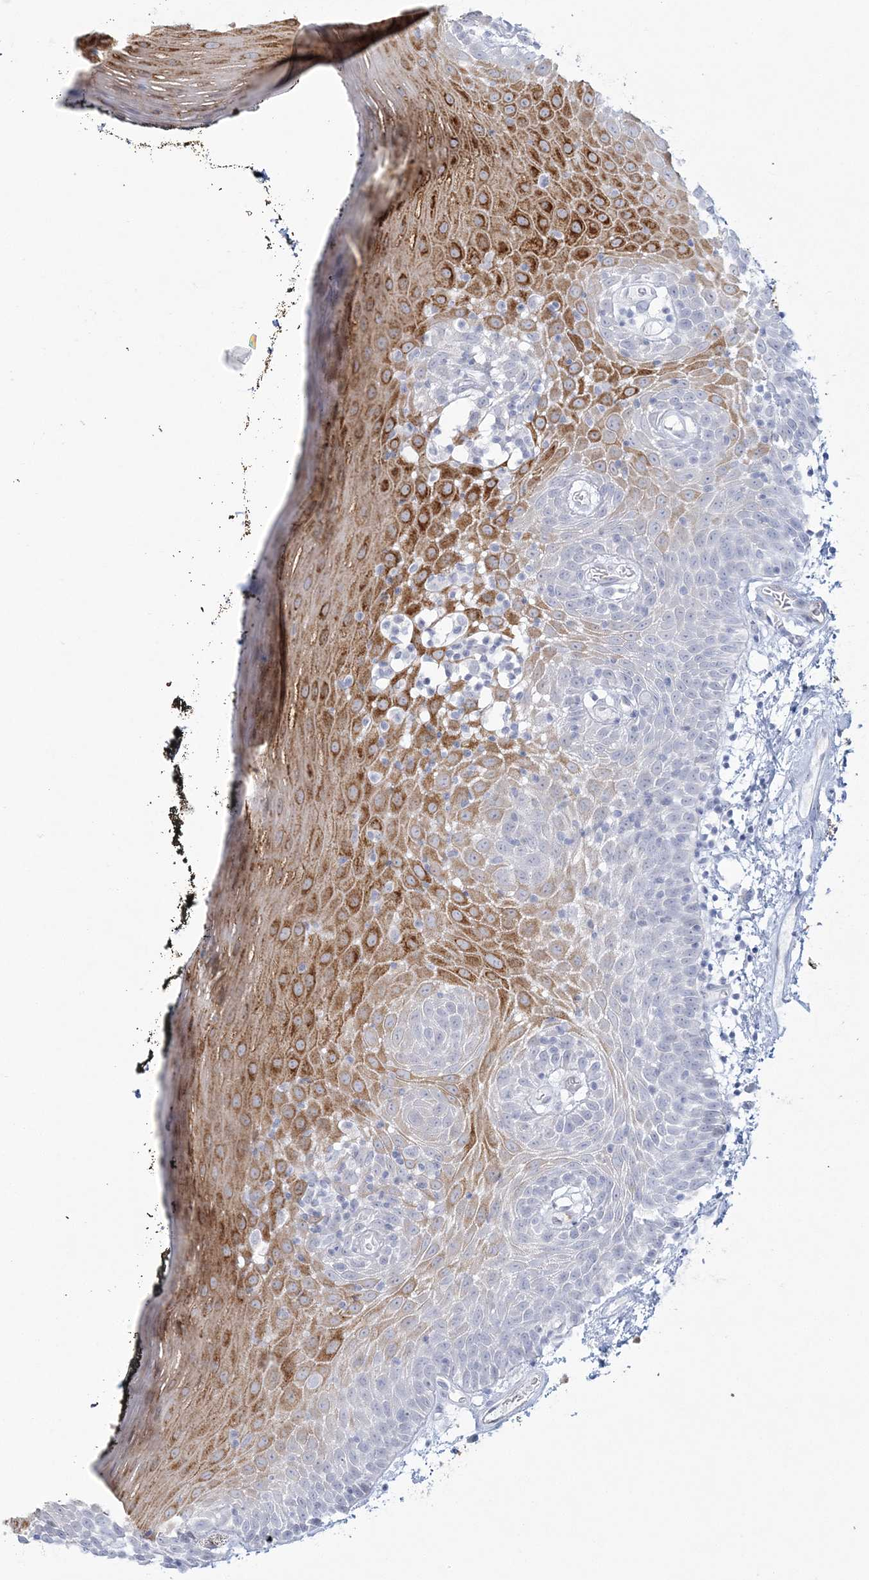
{"staining": {"intensity": "moderate", "quantity": "25%-75%", "location": "cytoplasmic/membranous"}, "tissue": "oral mucosa", "cell_type": "Squamous epithelial cells", "image_type": "normal", "snomed": [{"axis": "morphology", "description": "Normal tissue, NOS"}, {"axis": "topography", "description": "Oral tissue"}], "caption": "A brown stain highlights moderate cytoplasmic/membranous staining of a protein in squamous epithelial cells of benign human oral mucosa.", "gene": "ENSG00000288637", "patient": {"sex": "male", "age": 74}}